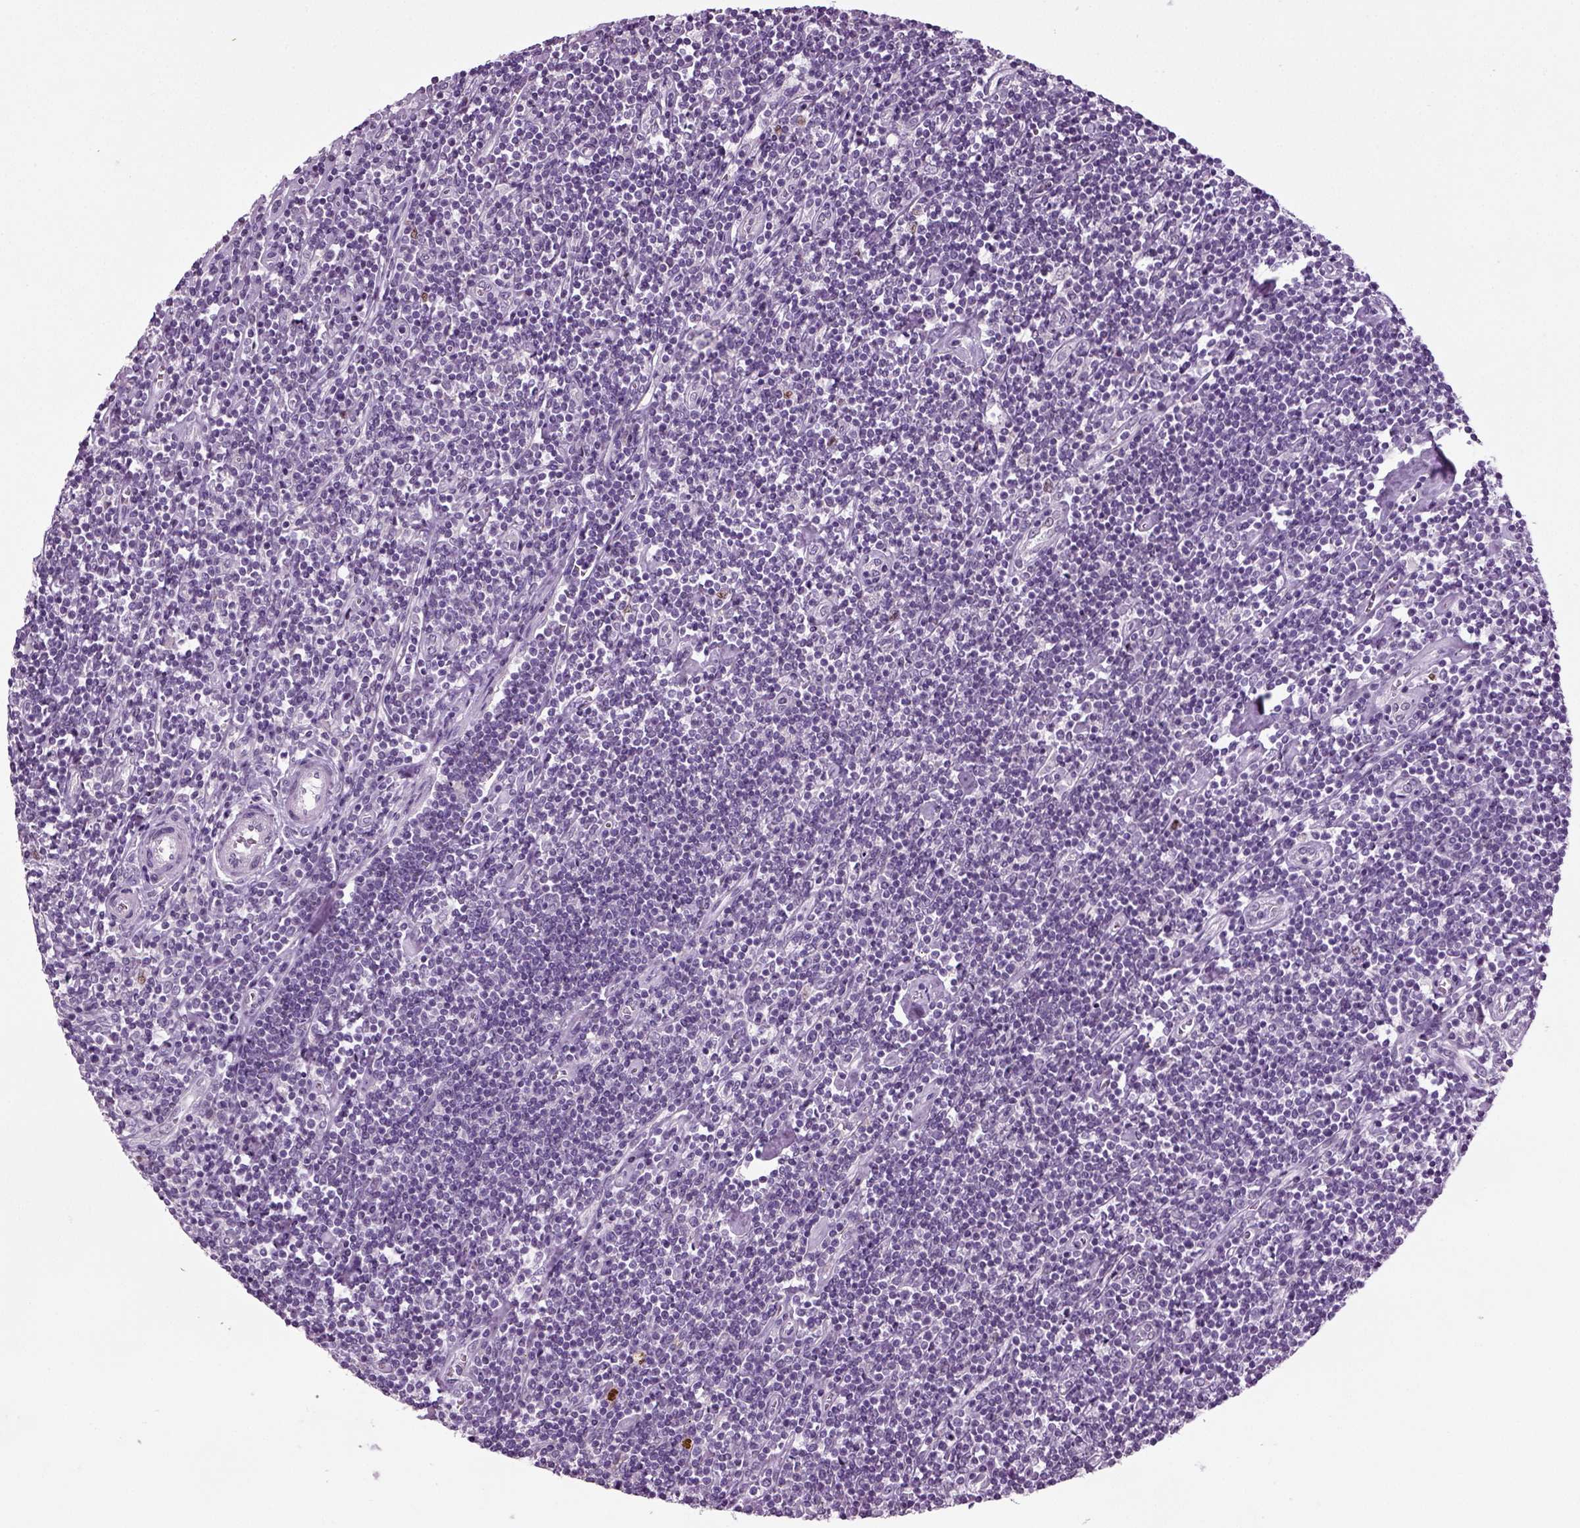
{"staining": {"intensity": "negative", "quantity": "none", "location": "none"}, "tissue": "lymphoma", "cell_type": "Tumor cells", "image_type": "cancer", "snomed": [{"axis": "morphology", "description": "Hodgkin's disease, NOS"}, {"axis": "topography", "description": "Lymph node"}], "caption": "A photomicrograph of human lymphoma is negative for staining in tumor cells.", "gene": "SYNGAP1", "patient": {"sex": "male", "age": 40}}